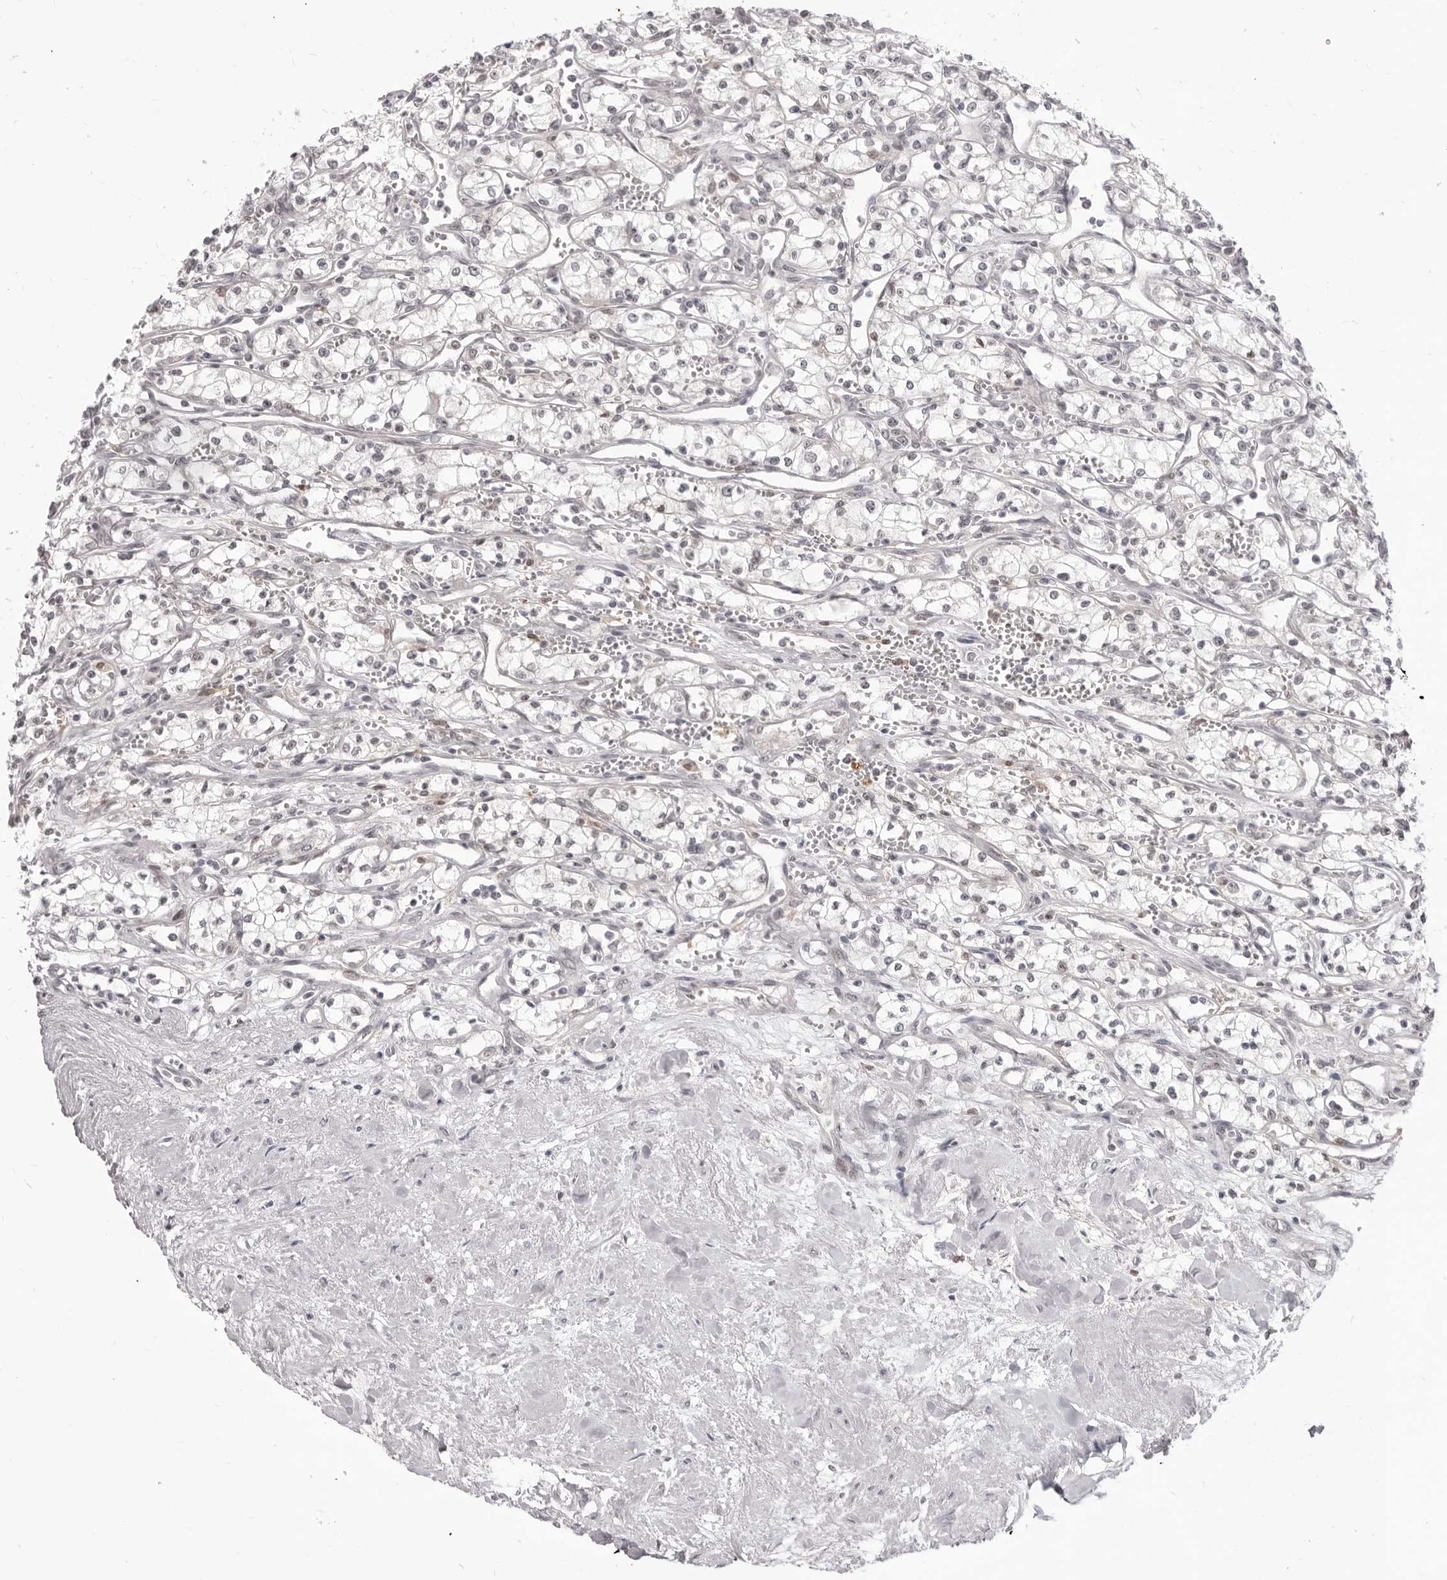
{"staining": {"intensity": "negative", "quantity": "none", "location": "none"}, "tissue": "renal cancer", "cell_type": "Tumor cells", "image_type": "cancer", "snomed": [{"axis": "morphology", "description": "Adenocarcinoma, NOS"}, {"axis": "topography", "description": "Kidney"}], "caption": "Renal cancer (adenocarcinoma) was stained to show a protein in brown. There is no significant expression in tumor cells. Nuclei are stained in blue.", "gene": "SRGAP2", "patient": {"sex": "male", "age": 59}}